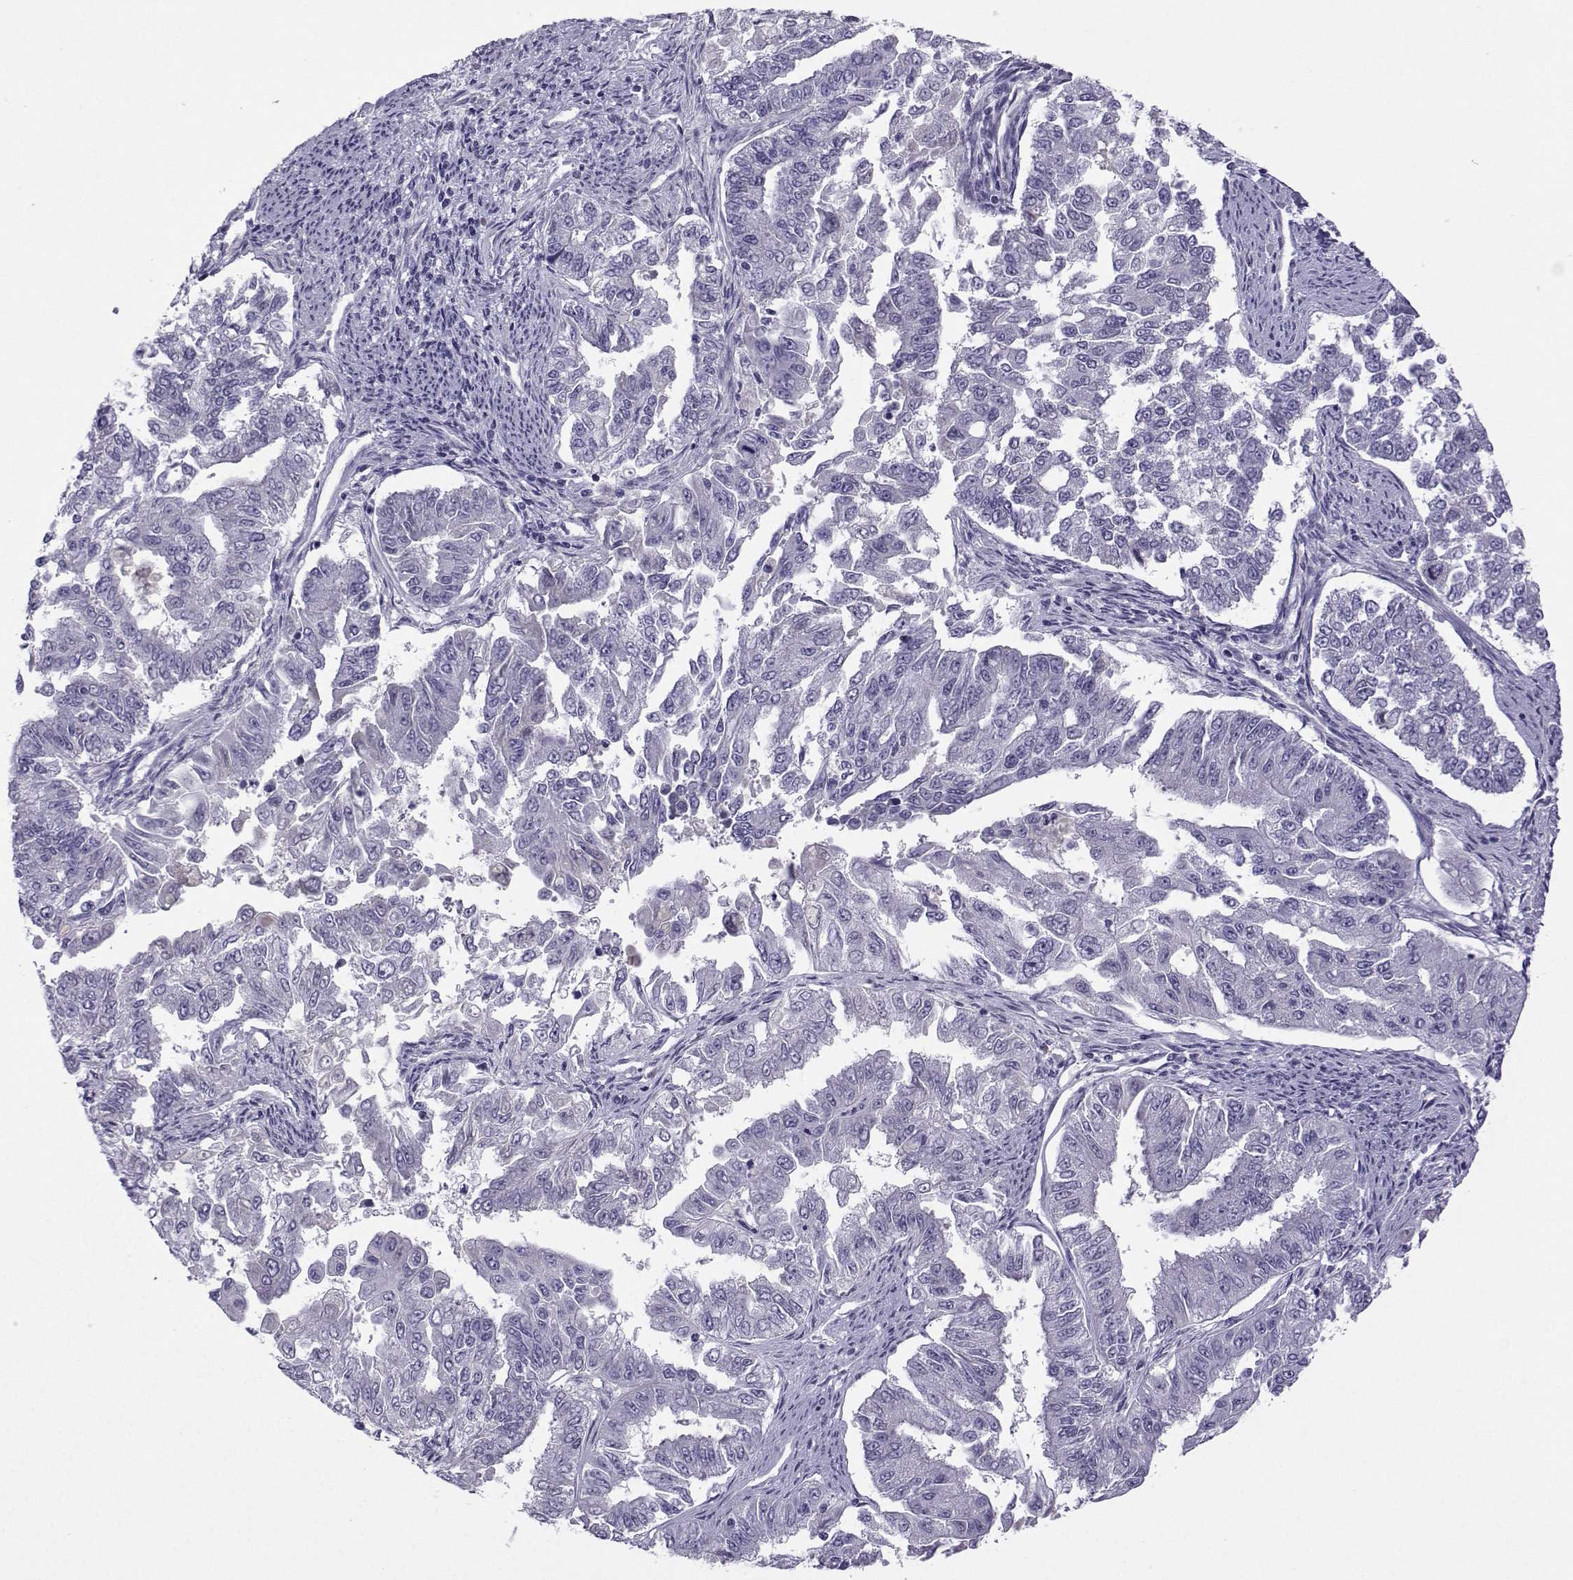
{"staining": {"intensity": "negative", "quantity": "none", "location": "none"}, "tissue": "endometrial cancer", "cell_type": "Tumor cells", "image_type": "cancer", "snomed": [{"axis": "morphology", "description": "Adenocarcinoma, NOS"}, {"axis": "topography", "description": "Uterus"}], "caption": "An image of human adenocarcinoma (endometrial) is negative for staining in tumor cells.", "gene": "ARMC2", "patient": {"sex": "female", "age": 59}}